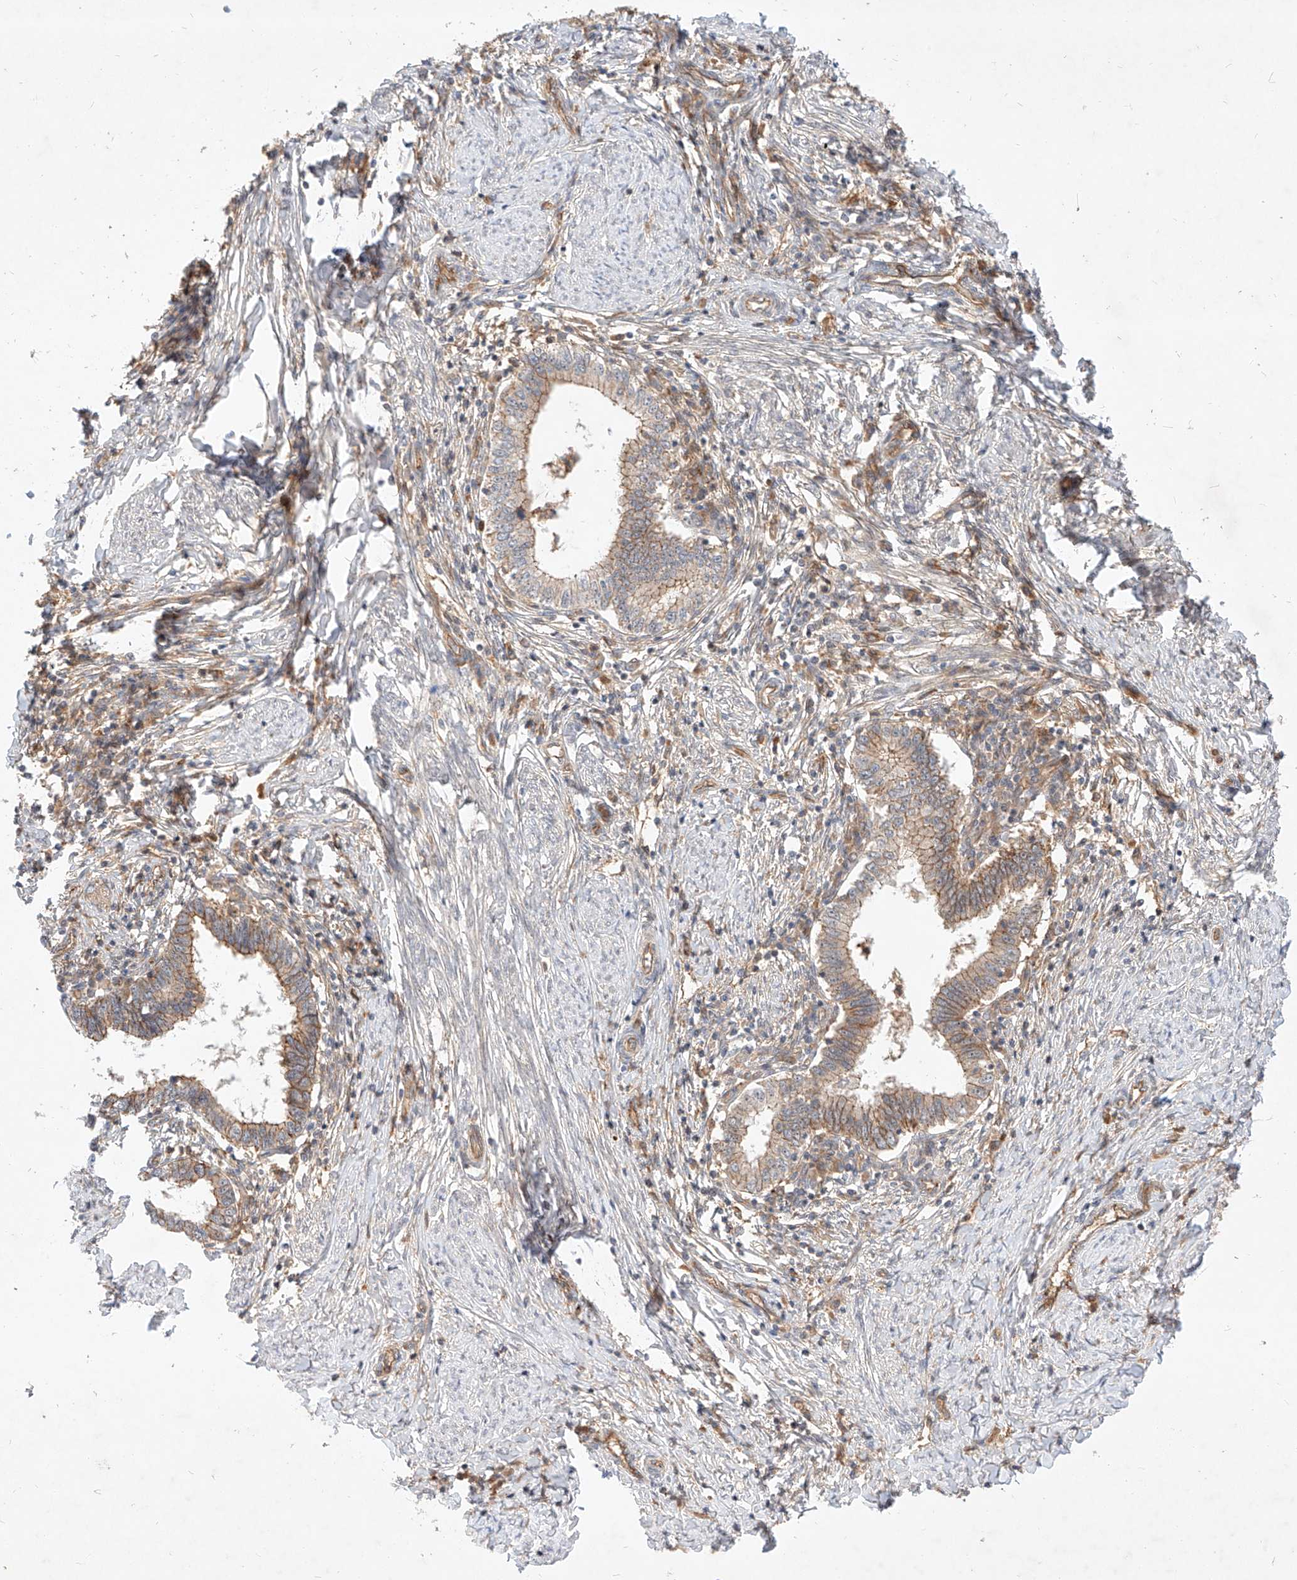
{"staining": {"intensity": "moderate", "quantity": ">75%", "location": "cytoplasmic/membranous"}, "tissue": "cervical cancer", "cell_type": "Tumor cells", "image_type": "cancer", "snomed": [{"axis": "morphology", "description": "Adenocarcinoma, NOS"}, {"axis": "topography", "description": "Cervix"}], "caption": "Immunohistochemical staining of cervical adenocarcinoma reveals medium levels of moderate cytoplasmic/membranous expression in about >75% of tumor cells.", "gene": "NFAM1", "patient": {"sex": "female", "age": 36}}